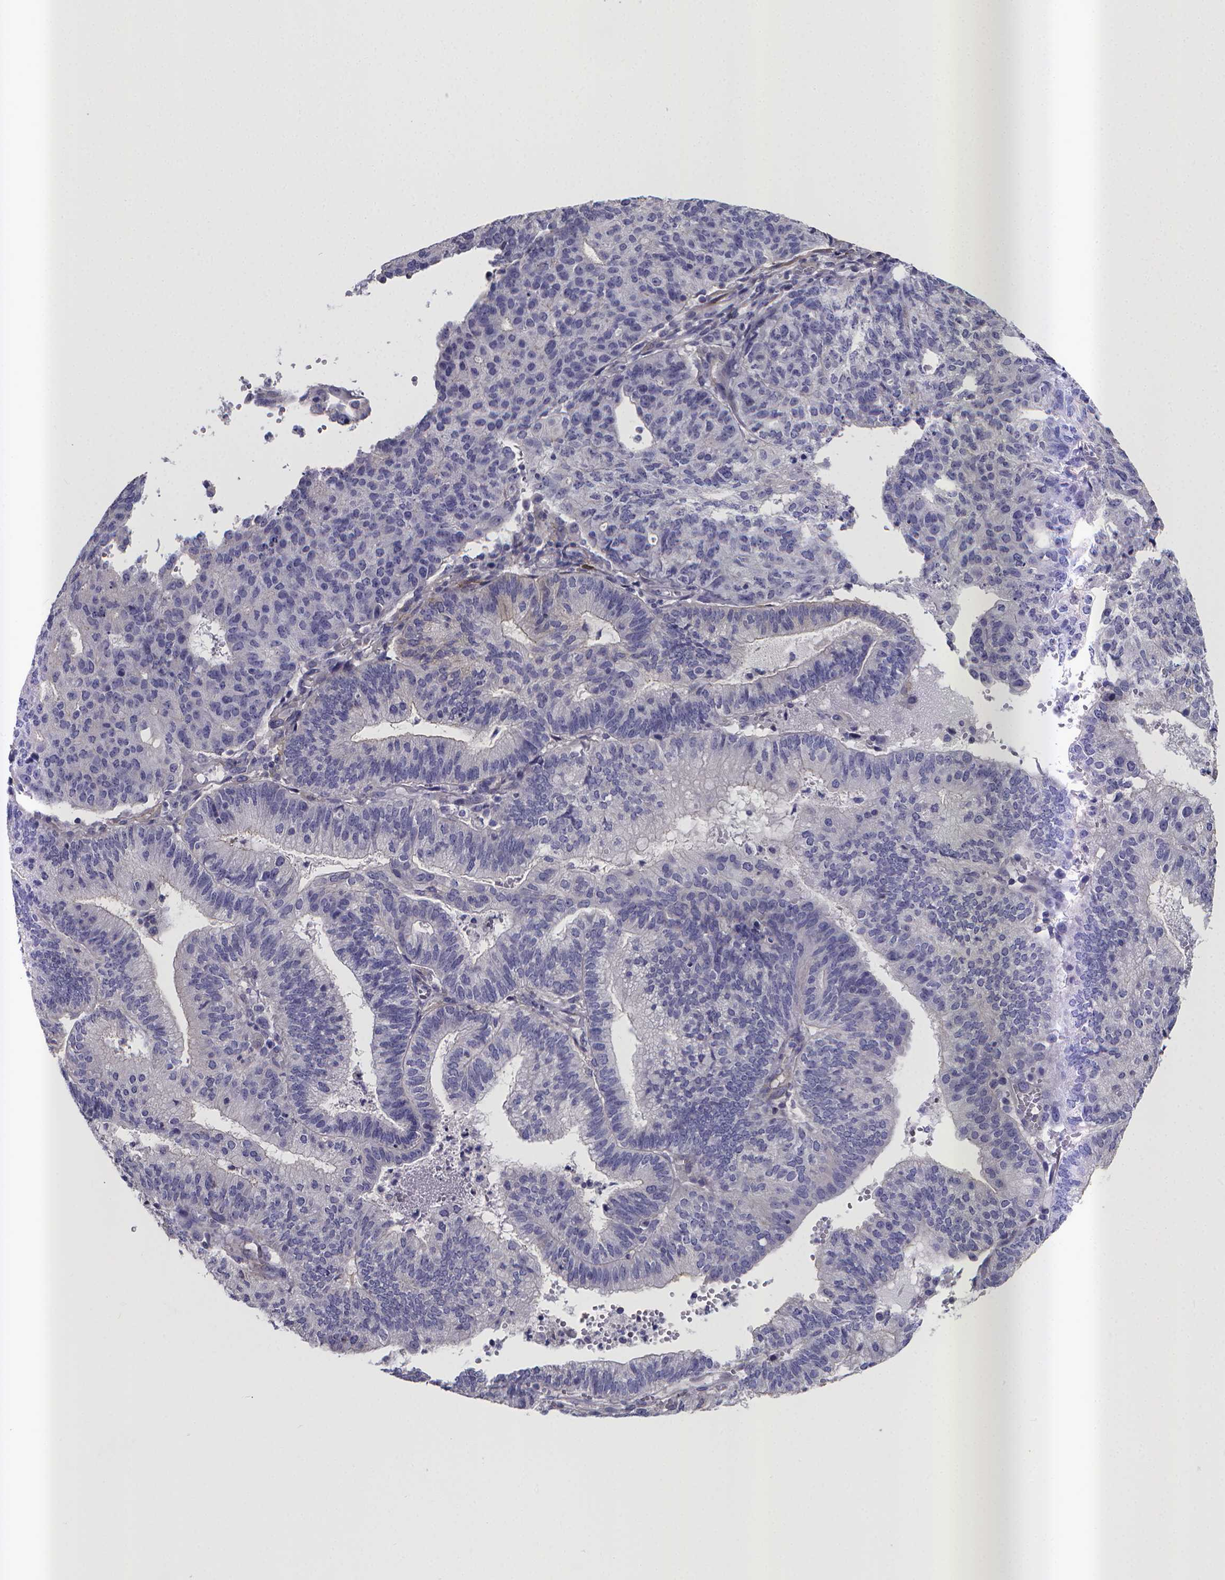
{"staining": {"intensity": "negative", "quantity": "none", "location": "none"}, "tissue": "endometrial cancer", "cell_type": "Tumor cells", "image_type": "cancer", "snomed": [{"axis": "morphology", "description": "Adenocarcinoma, NOS"}, {"axis": "topography", "description": "Endometrium"}], "caption": "Tumor cells show no significant positivity in adenocarcinoma (endometrial).", "gene": "RERG", "patient": {"sex": "female", "age": 82}}